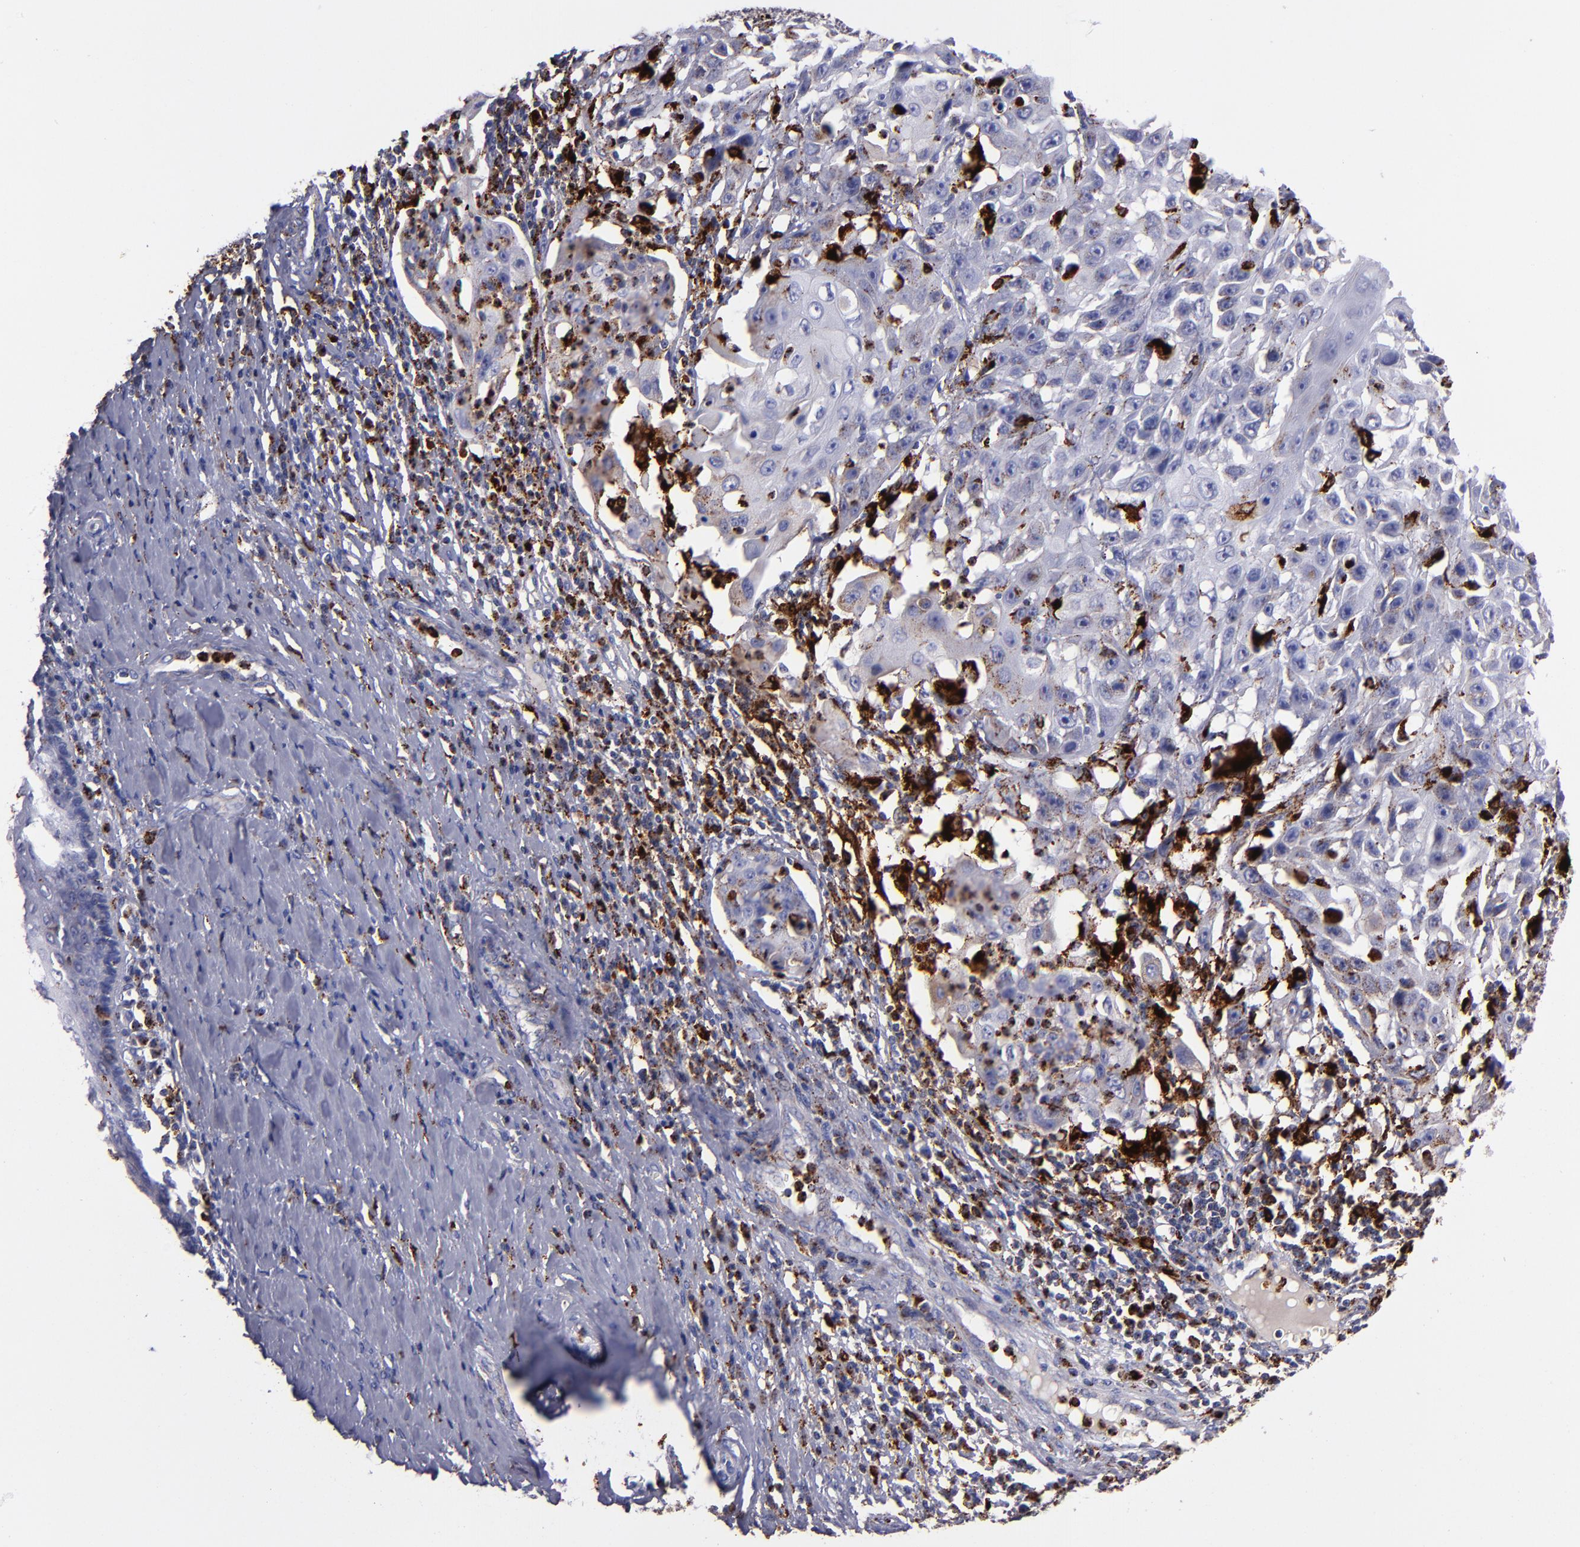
{"staining": {"intensity": "weak", "quantity": "<25%", "location": "cytoplasmic/membranous"}, "tissue": "cervical cancer", "cell_type": "Tumor cells", "image_type": "cancer", "snomed": [{"axis": "morphology", "description": "Squamous cell carcinoma, NOS"}, {"axis": "topography", "description": "Cervix"}], "caption": "The immunohistochemistry (IHC) image has no significant staining in tumor cells of cervical cancer tissue. (DAB (3,3'-diaminobenzidine) immunohistochemistry visualized using brightfield microscopy, high magnification).", "gene": "CTSS", "patient": {"sex": "female", "age": 39}}